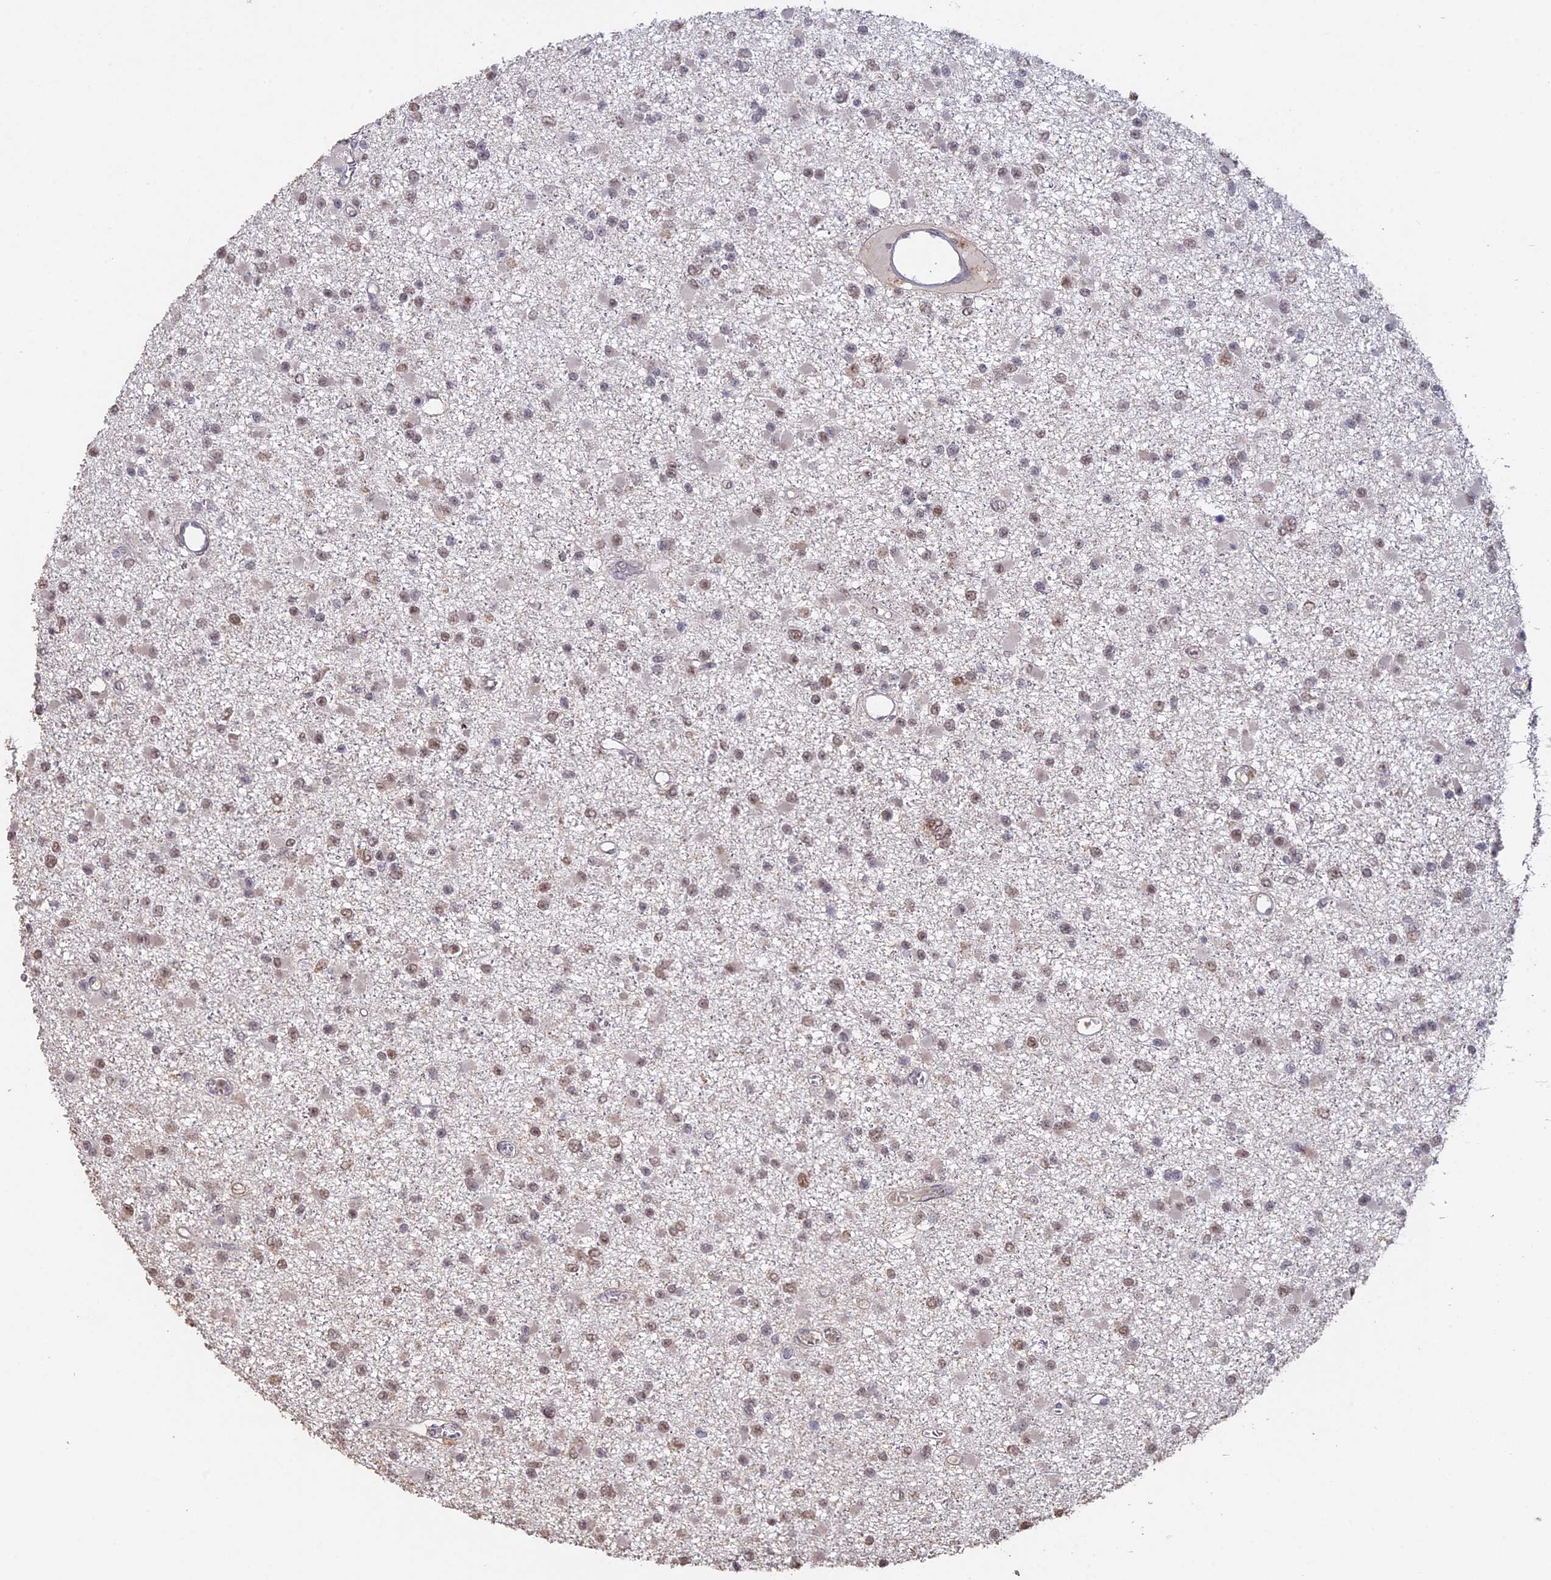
{"staining": {"intensity": "weak", "quantity": ">75%", "location": "nuclear"}, "tissue": "glioma", "cell_type": "Tumor cells", "image_type": "cancer", "snomed": [{"axis": "morphology", "description": "Glioma, malignant, Low grade"}, {"axis": "topography", "description": "Brain"}], "caption": "Weak nuclear positivity for a protein is identified in about >75% of tumor cells of low-grade glioma (malignant) using IHC.", "gene": "PSMC6", "patient": {"sex": "female", "age": 22}}